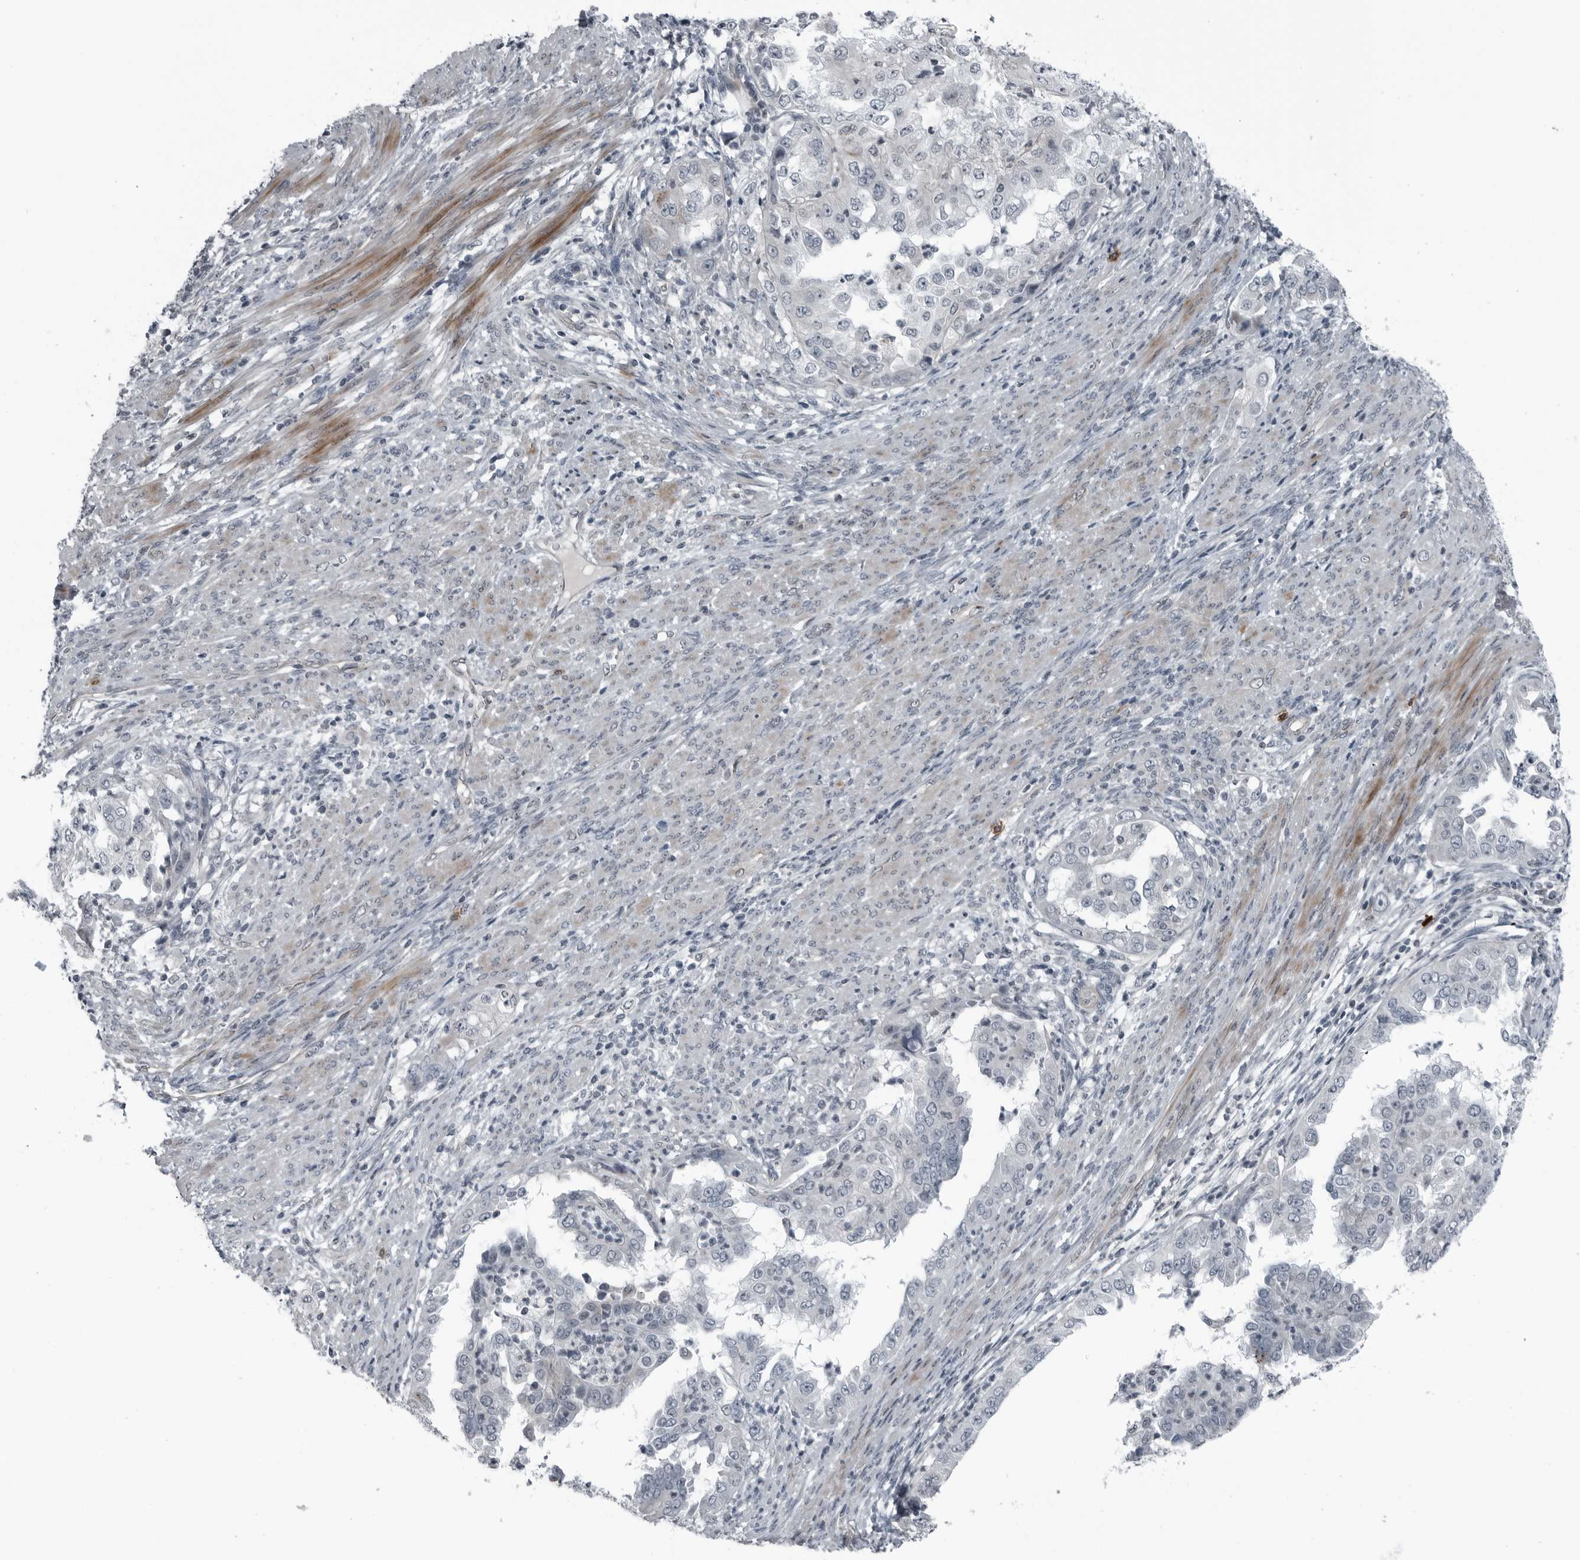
{"staining": {"intensity": "negative", "quantity": "none", "location": "none"}, "tissue": "endometrial cancer", "cell_type": "Tumor cells", "image_type": "cancer", "snomed": [{"axis": "morphology", "description": "Adenocarcinoma, NOS"}, {"axis": "topography", "description": "Endometrium"}], "caption": "Immunohistochemistry (IHC) image of neoplastic tissue: endometrial adenocarcinoma stained with DAB exhibits no significant protein expression in tumor cells. The staining was performed using DAB to visualize the protein expression in brown, while the nuclei were stained in blue with hematoxylin (Magnification: 20x).", "gene": "GAK", "patient": {"sex": "female", "age": 85}}